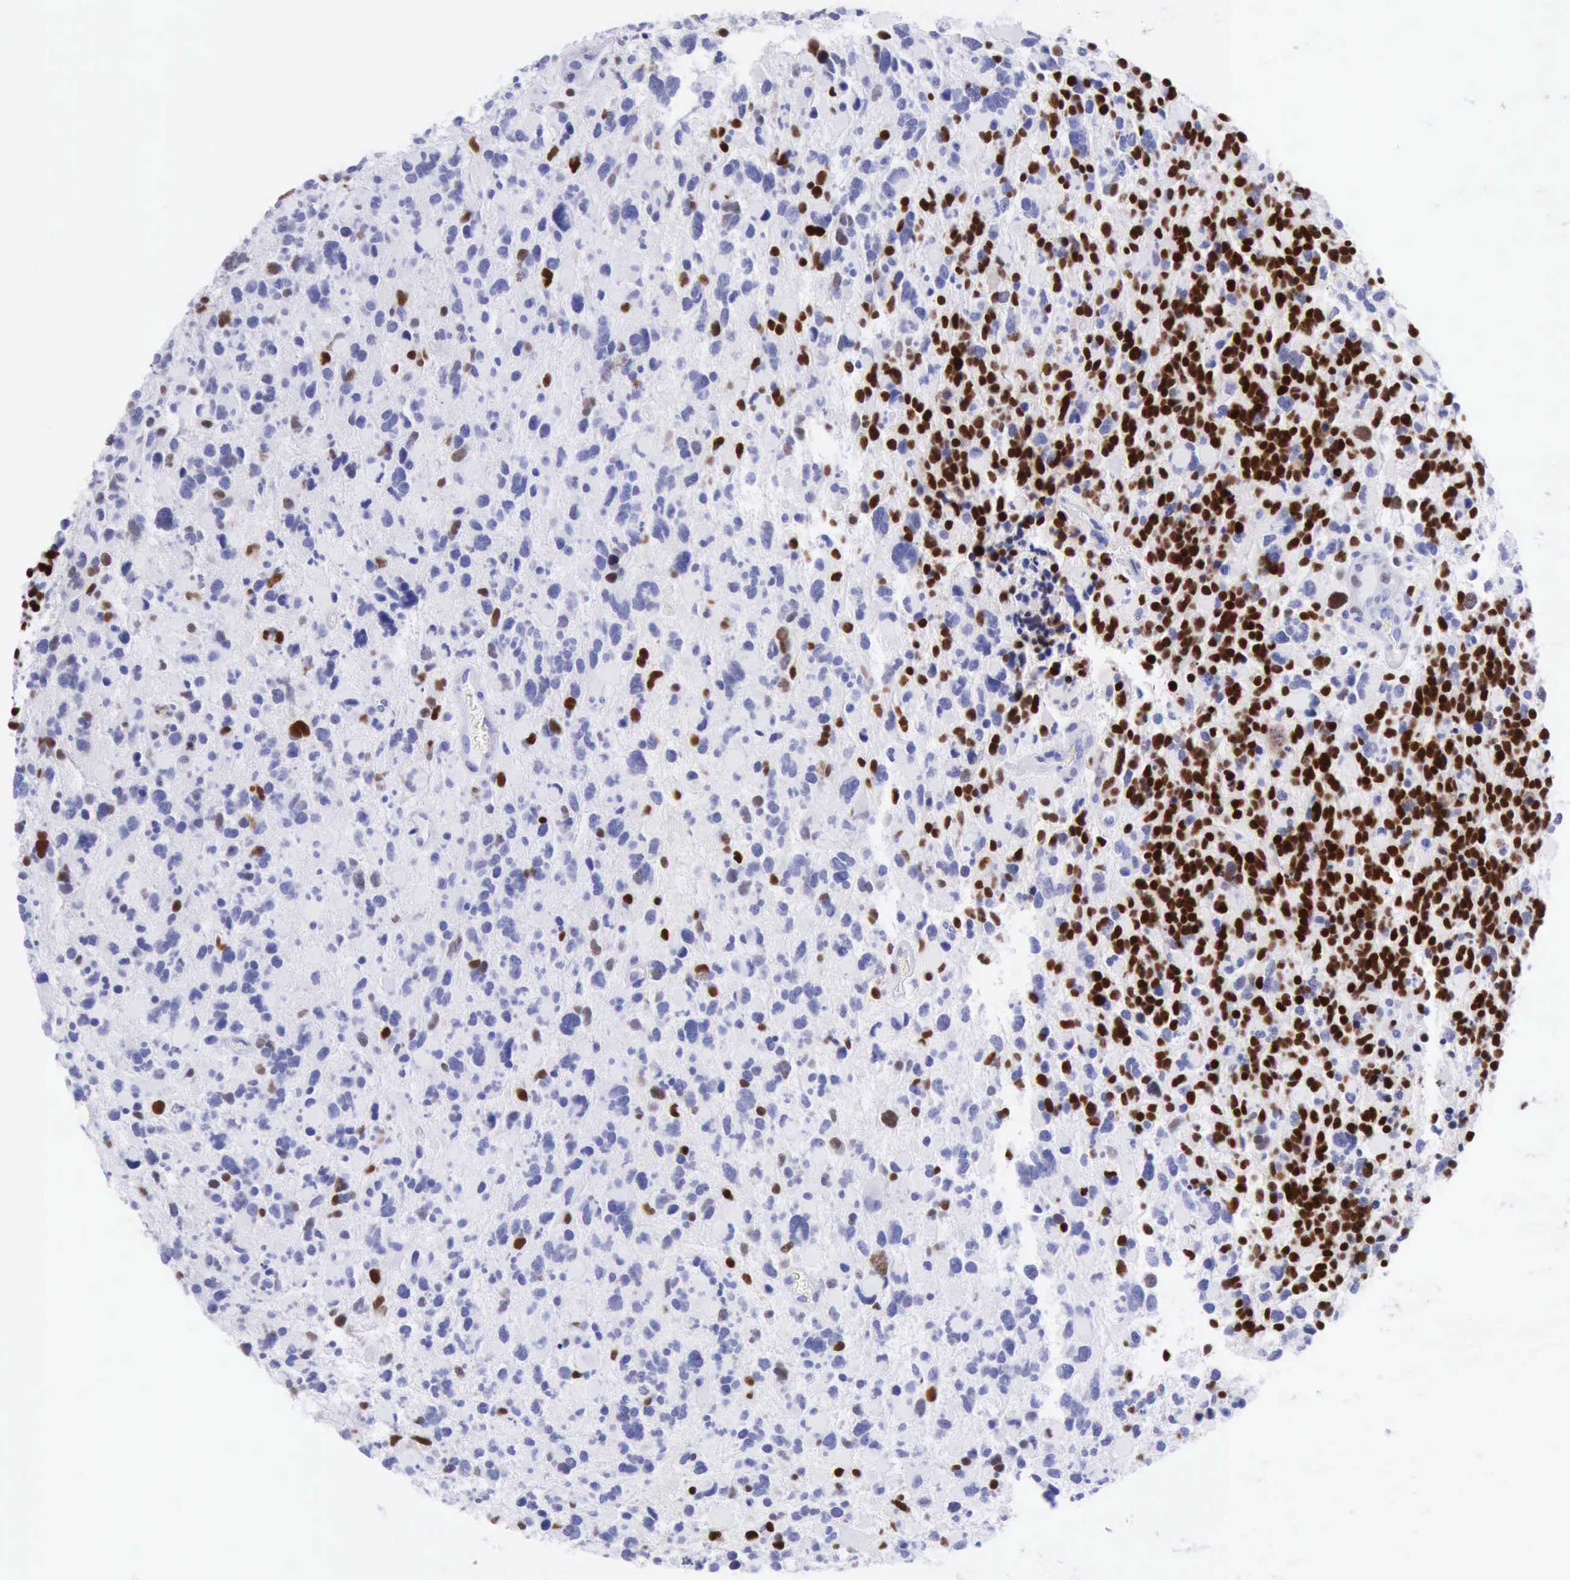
{"staining": {"intensity": "strong", "quantity": "25%-75%", "location": "nuclear"}, "tissue": "glioma", "cell_type": "Tumor cells", "image_type": "cancer", "snomed": [{"axis": "morphology", "description": "Glioma, malignant, High grade"}, {"axis": "topography", "description": "Brain"}], "caption": "The image shows immunohistochemical staining of glioma. There is strong nuclear positivity is appreciated in approximately 25%-75% of tumor cells.", "gene": "MCM2", "patient": {"sex": "female", "age": 37}}